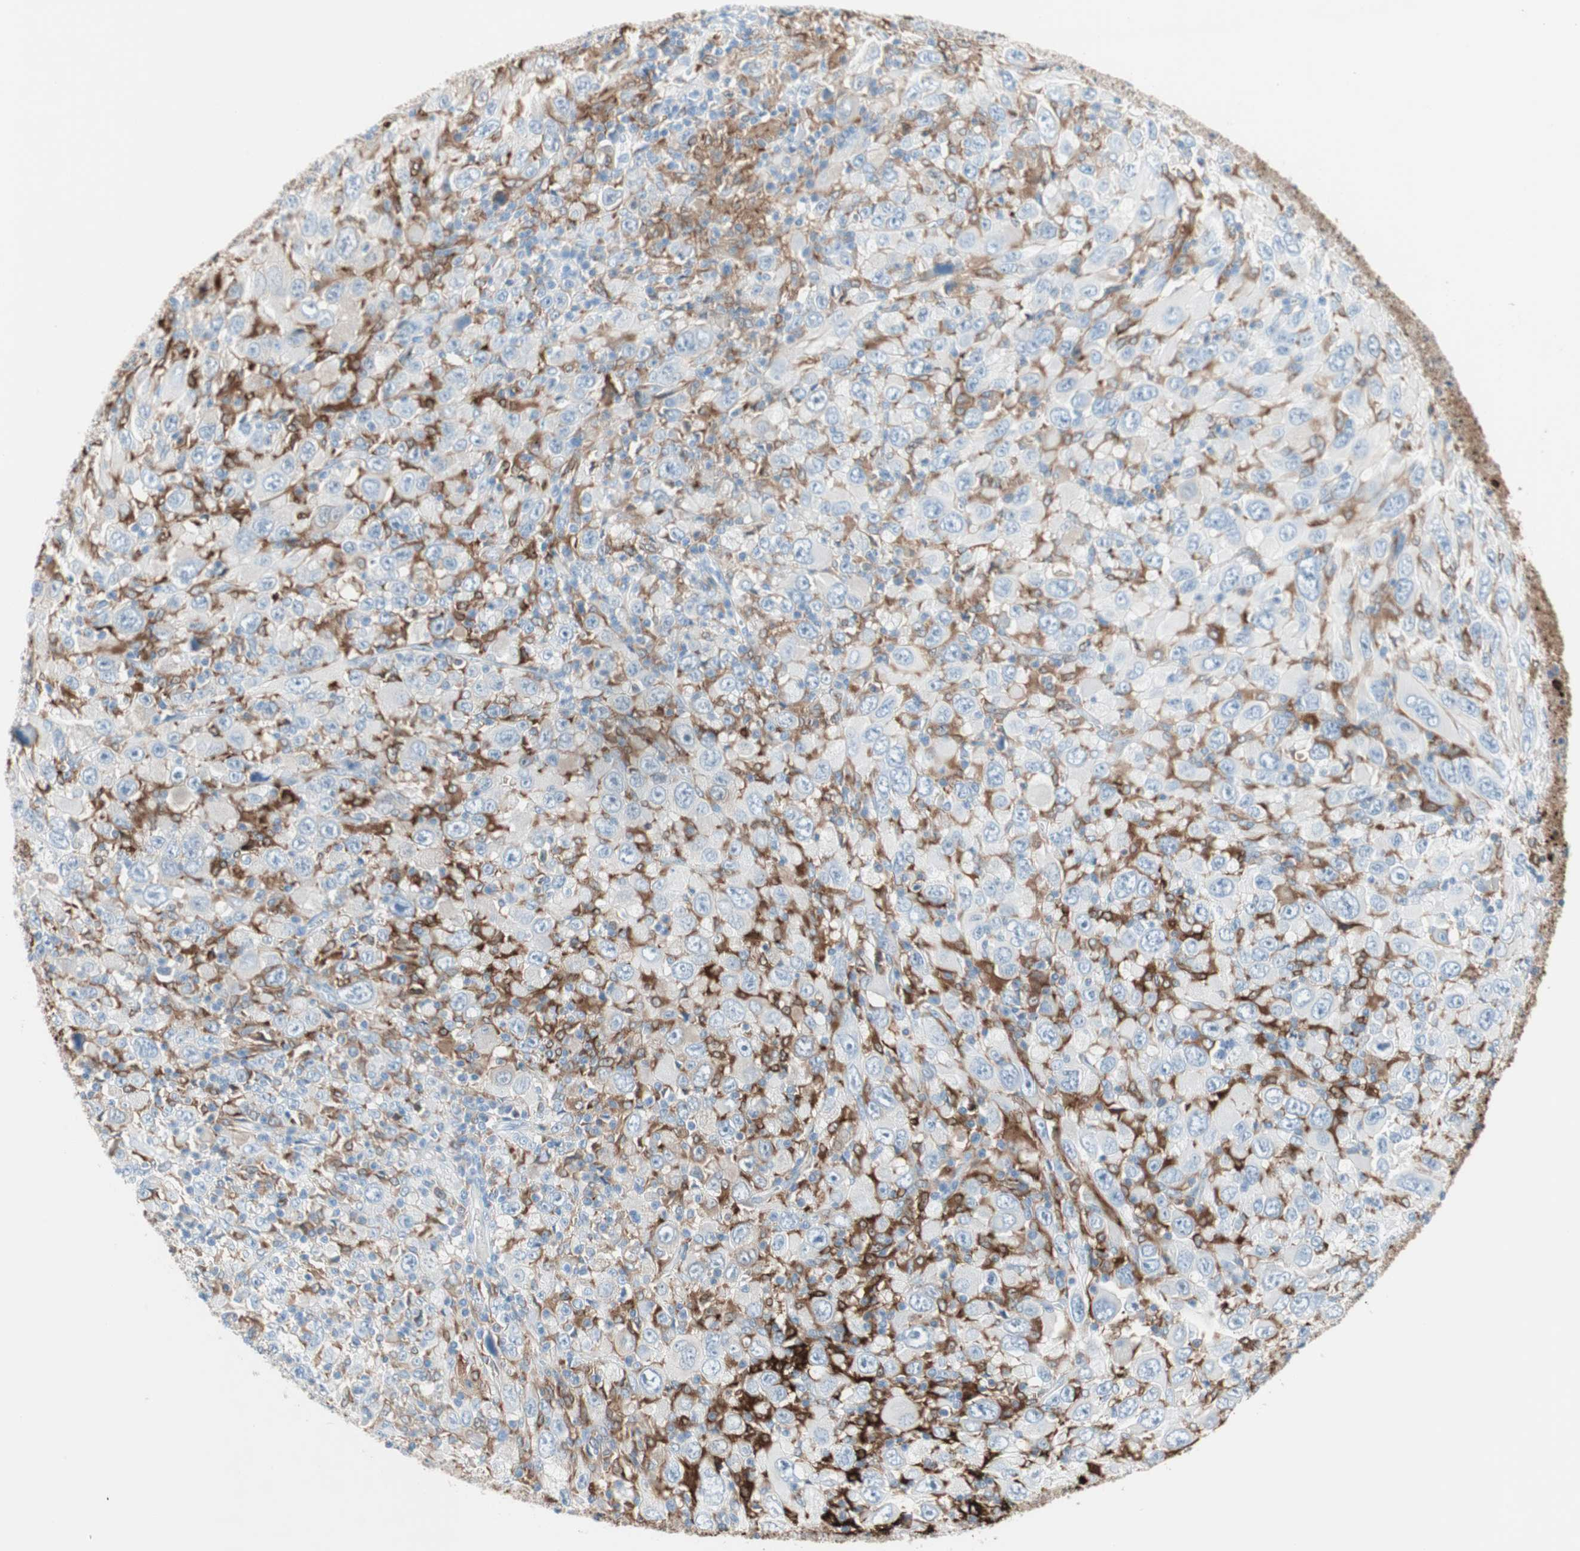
{"staining": {"intensity": "negative", "quantity": "none", "location": "none"}, "tissue": "melanoma", "cell_type": "Tumor cells", "image_type": "cancer", "snomed": [{"axis": "morphology", "description": "Malignant melanoma, Metastatic site"}, {"axis": "topography", "description": "Skin"}], "caption": "Human melanoma stained for a protein using immunohistochemistry displays no expression in tumor cells.", "gene": "GLUL", "patient": {"sex": "female", "age": 56}}